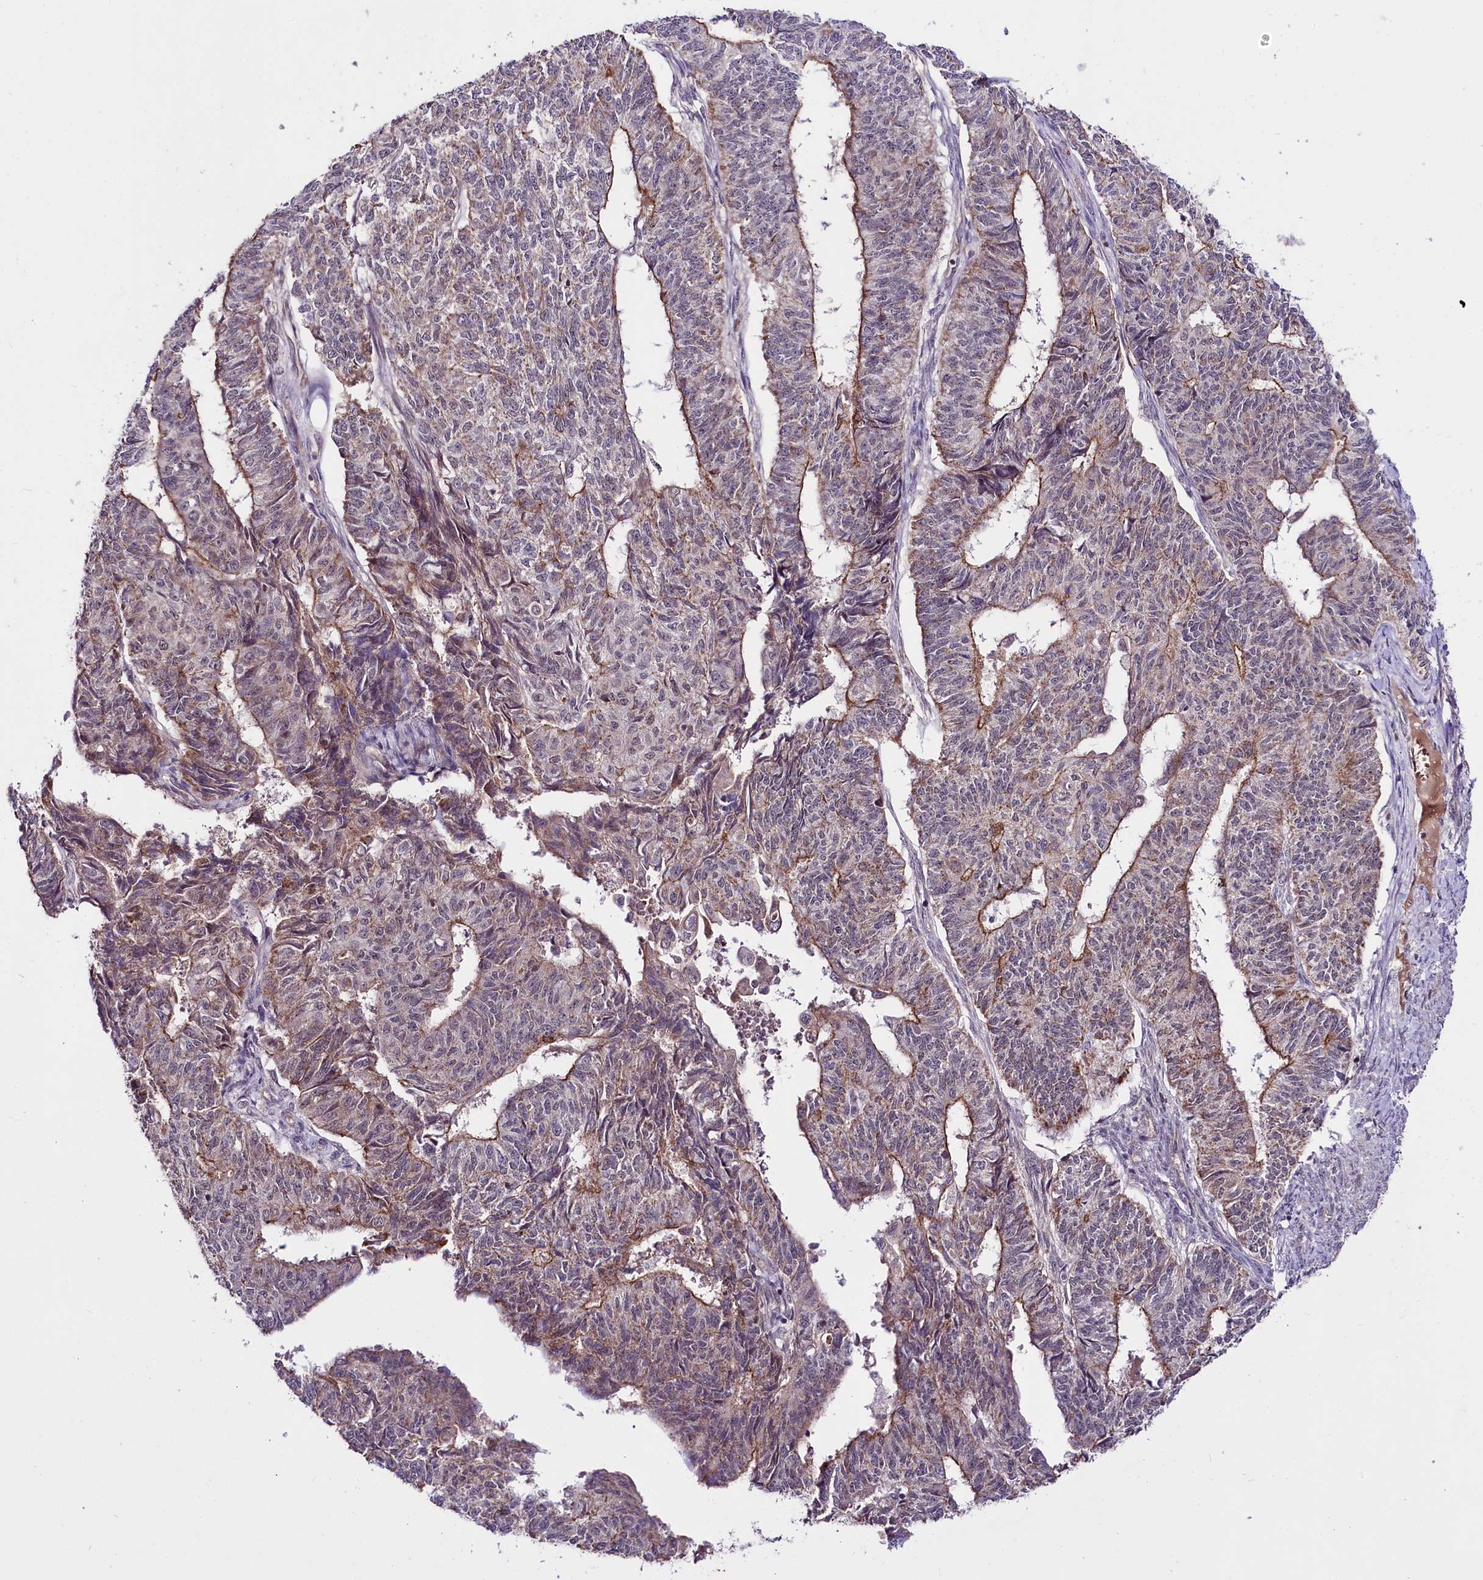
{"staining": {"intensity": "moderate", "quantity": "25%-75%", "location": "cytoplasmic/membranous"}, "tissue": "endometrial cancer", "cell_type": "Tumor cells", "image_type": "cancer", "snomed": [{"axis": "morphology", "description": "Adenocarcinoma, NOS"}, {"axis": "topography", "description": "Endometrium"}], "caption": "Immunohistochemistry of human endometrial adenocarcinoma shows medium levels of moderate cytoplasmic/membranous staining in approximately 25%-75% of tumor cells.", "gene": "TAFAZZIN", "patient": {"sex": "female", "age": 32}}